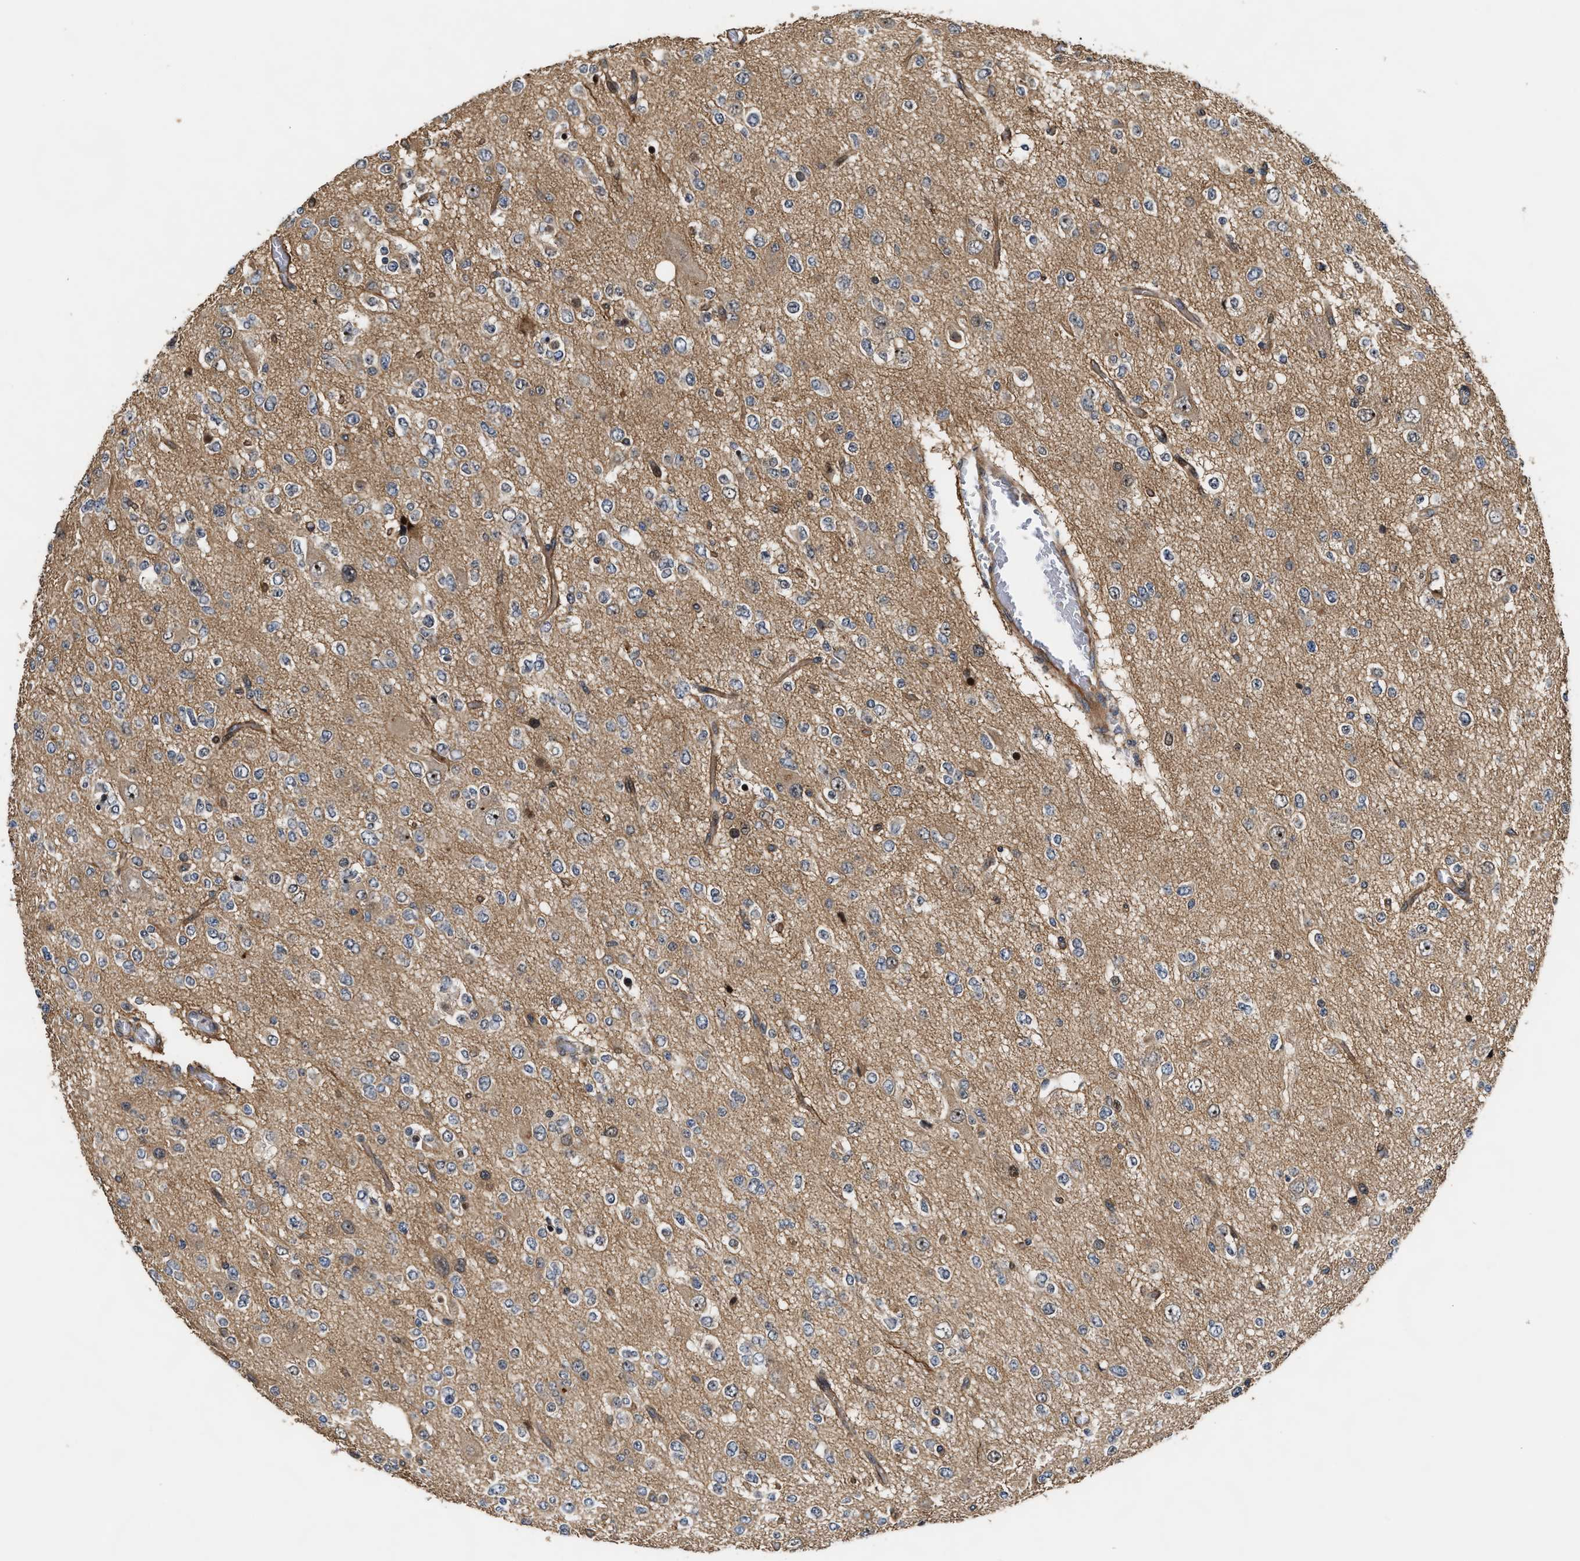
{"staining": {"intensity": "weak", "quantity": "<25%", "location": "cytoplasmic/membranous"}, "tissue": "glioma", "cell_type": "Tumor cells", "image_type": "cancer", "snomed": [{"axis": "morphology", "description": "Glioma, malignant, Low grade"}, {"axis": "topography", "description": "Brain"}], "caption": "This is a micrograph of immunohistochemistry (IHC) staining of glioma, which shows no expression in tumor cells.", "gene": "ALDH3A2", "patient": {"sex": "male", "age": 38}}